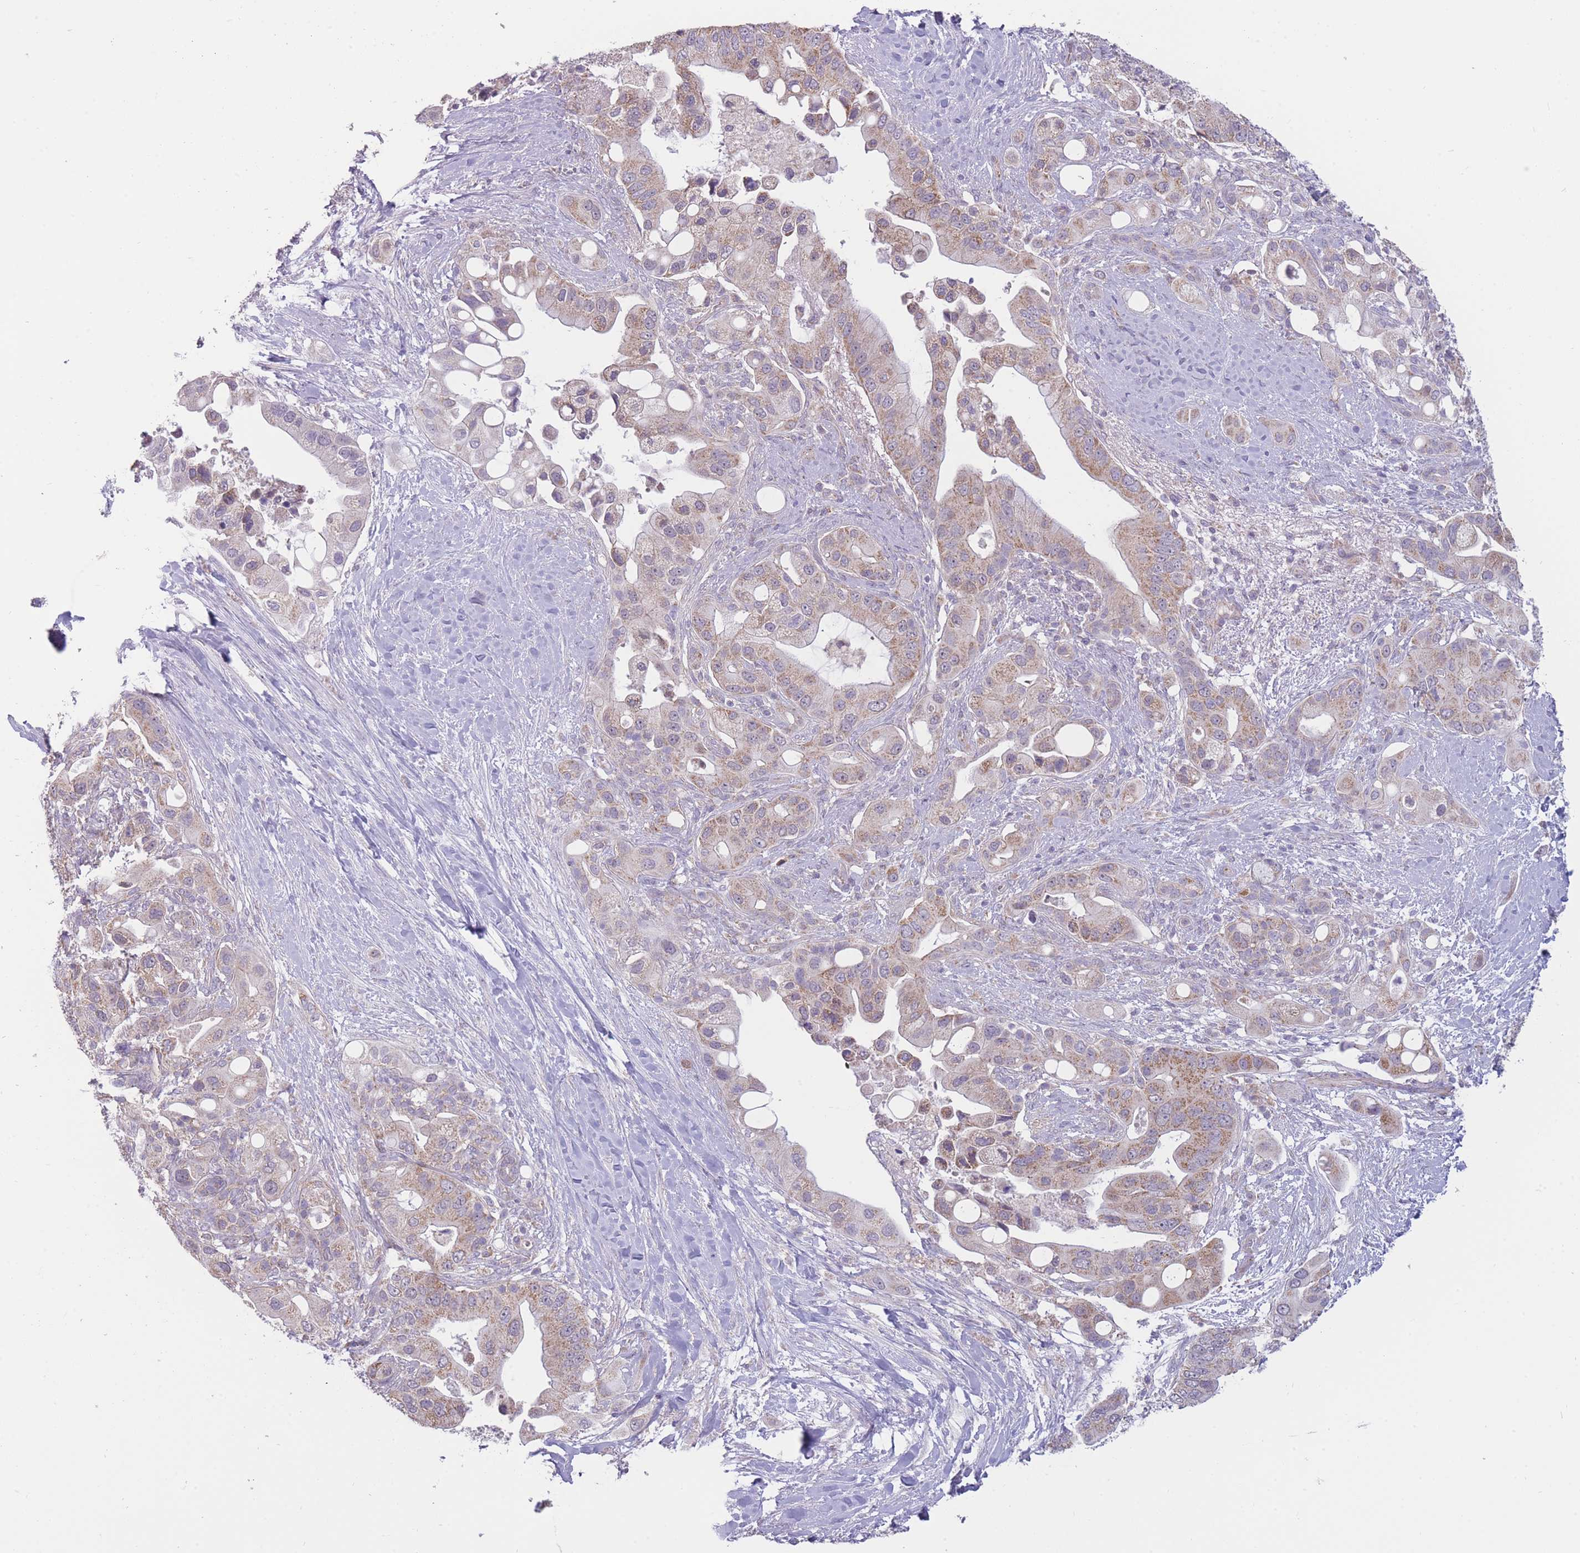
{"staining": {"intensity": "moderate", "quantity": ">75%", "location": "cytoplasmic/membranous"}, "tissue": "pancreatic cancer", "cell_type": "Tumor cells", "image_type": "cancer", "snomed": [{"axis": "morphology", "description": "Adenocarcinoma, NOS"}, {"axis": "topography", "description": "Pancreas"}], "caption": "A brown stain labels moderate cytoplasmic/membranous expression of a protein in human pancreatic cancer tumor cells. The protein is shown in brown color, while the nuclei are stained blue.", "gene": "MRPS18C", "patient": {"sex": "male", "age": 57}}